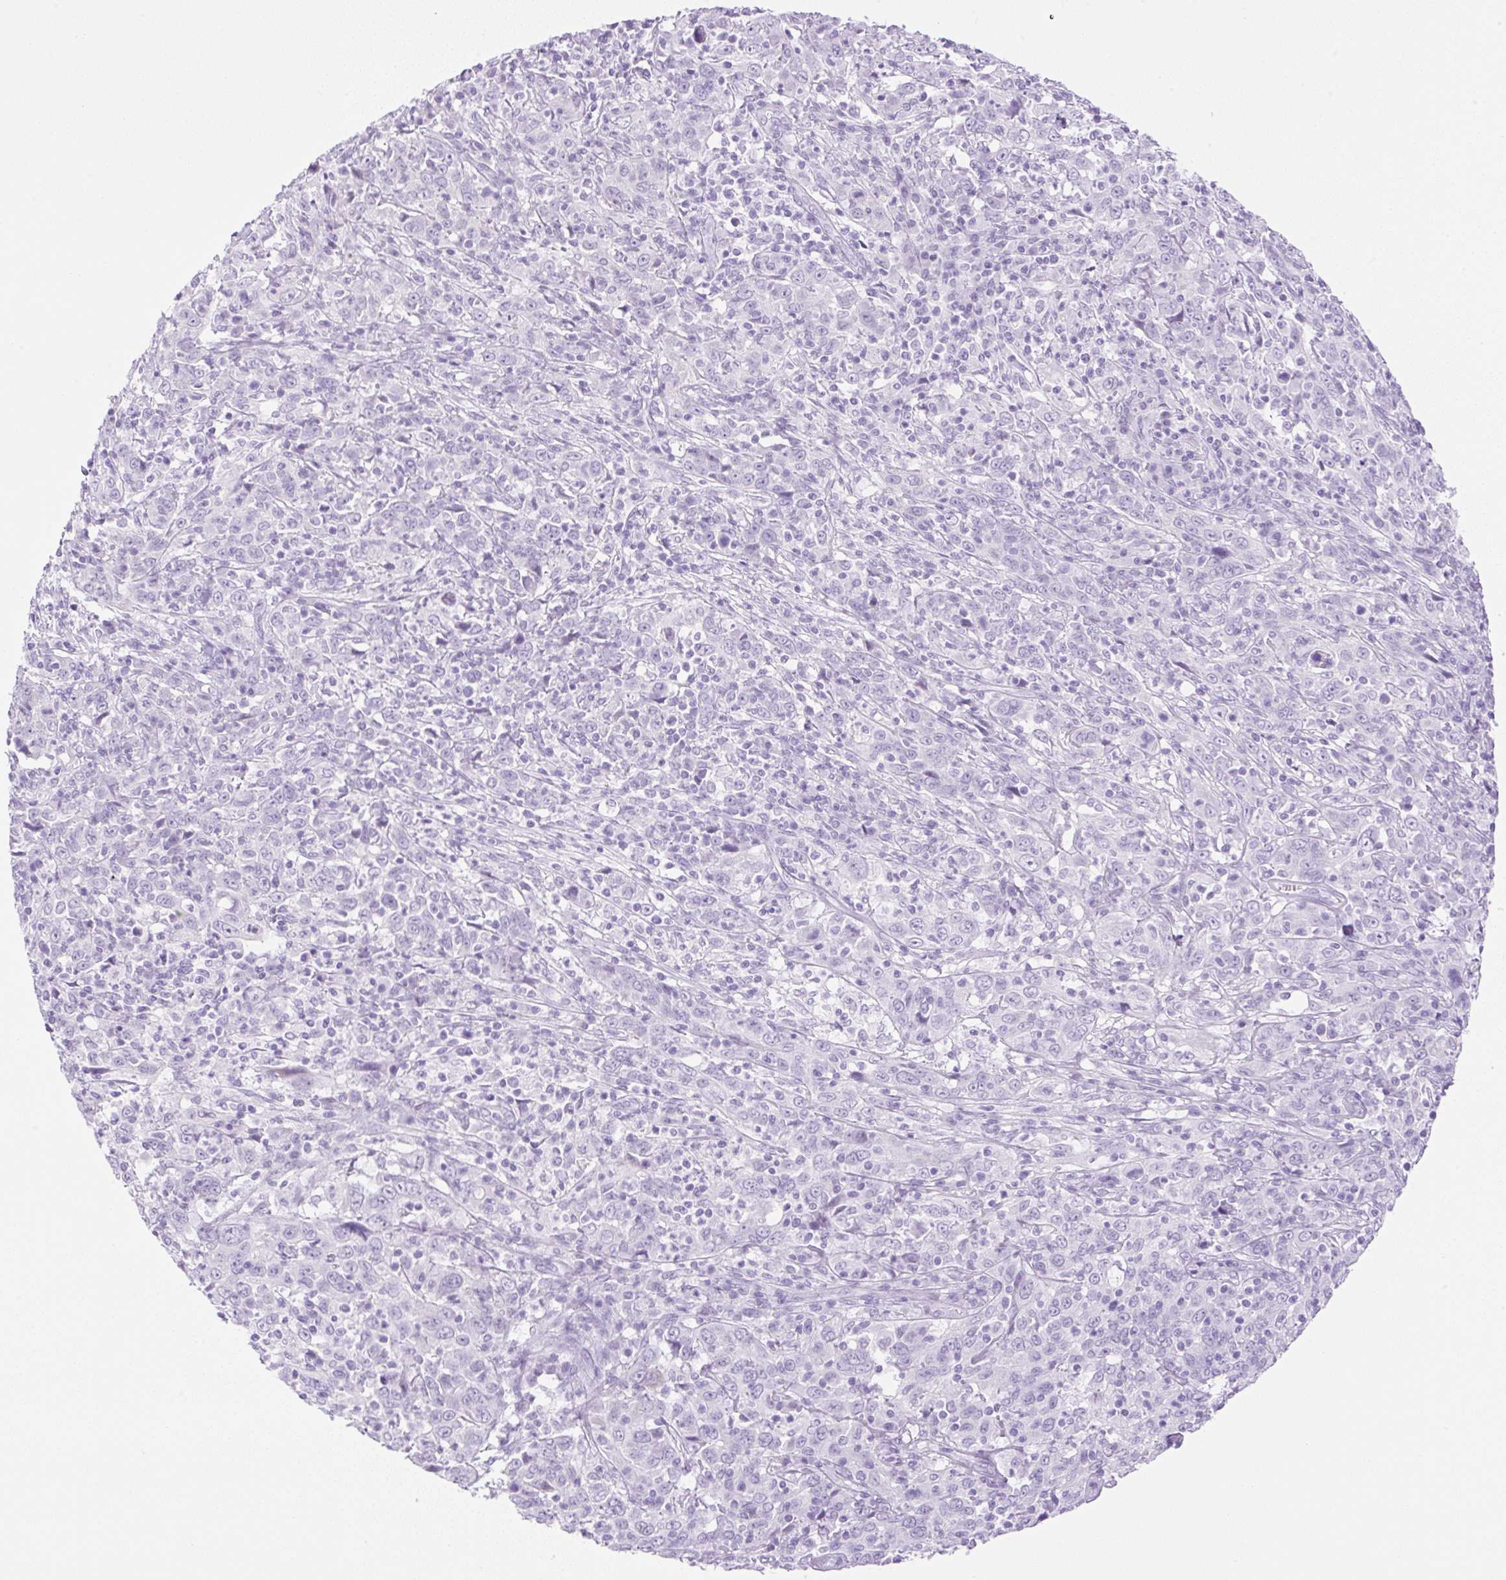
{"staining": {"intensity": "negative", "quantity": "none", "location": "none"}, "tissue": "cervical cancer", "cell_type": "Tumor cells", "image_type": "cancer", "snomed": [{"axis": "morphology", "description": "Squamous cell carcinoma, NOS"}, {"axis": "topography", "description": "Cervix"}], "caption": "An immunohistochemistry image of cervical squamous cell carcinoma is shown. There is no staining in tumor cells of cervical squamous cell carcinoma. (Brightfield microscopy of DAB (3,3'-diaminobenzidine) immunohistochemistry (IHC) at high magnification).", "gene": "SPRR4", "patient": {"sex": "female", "age": 46}}